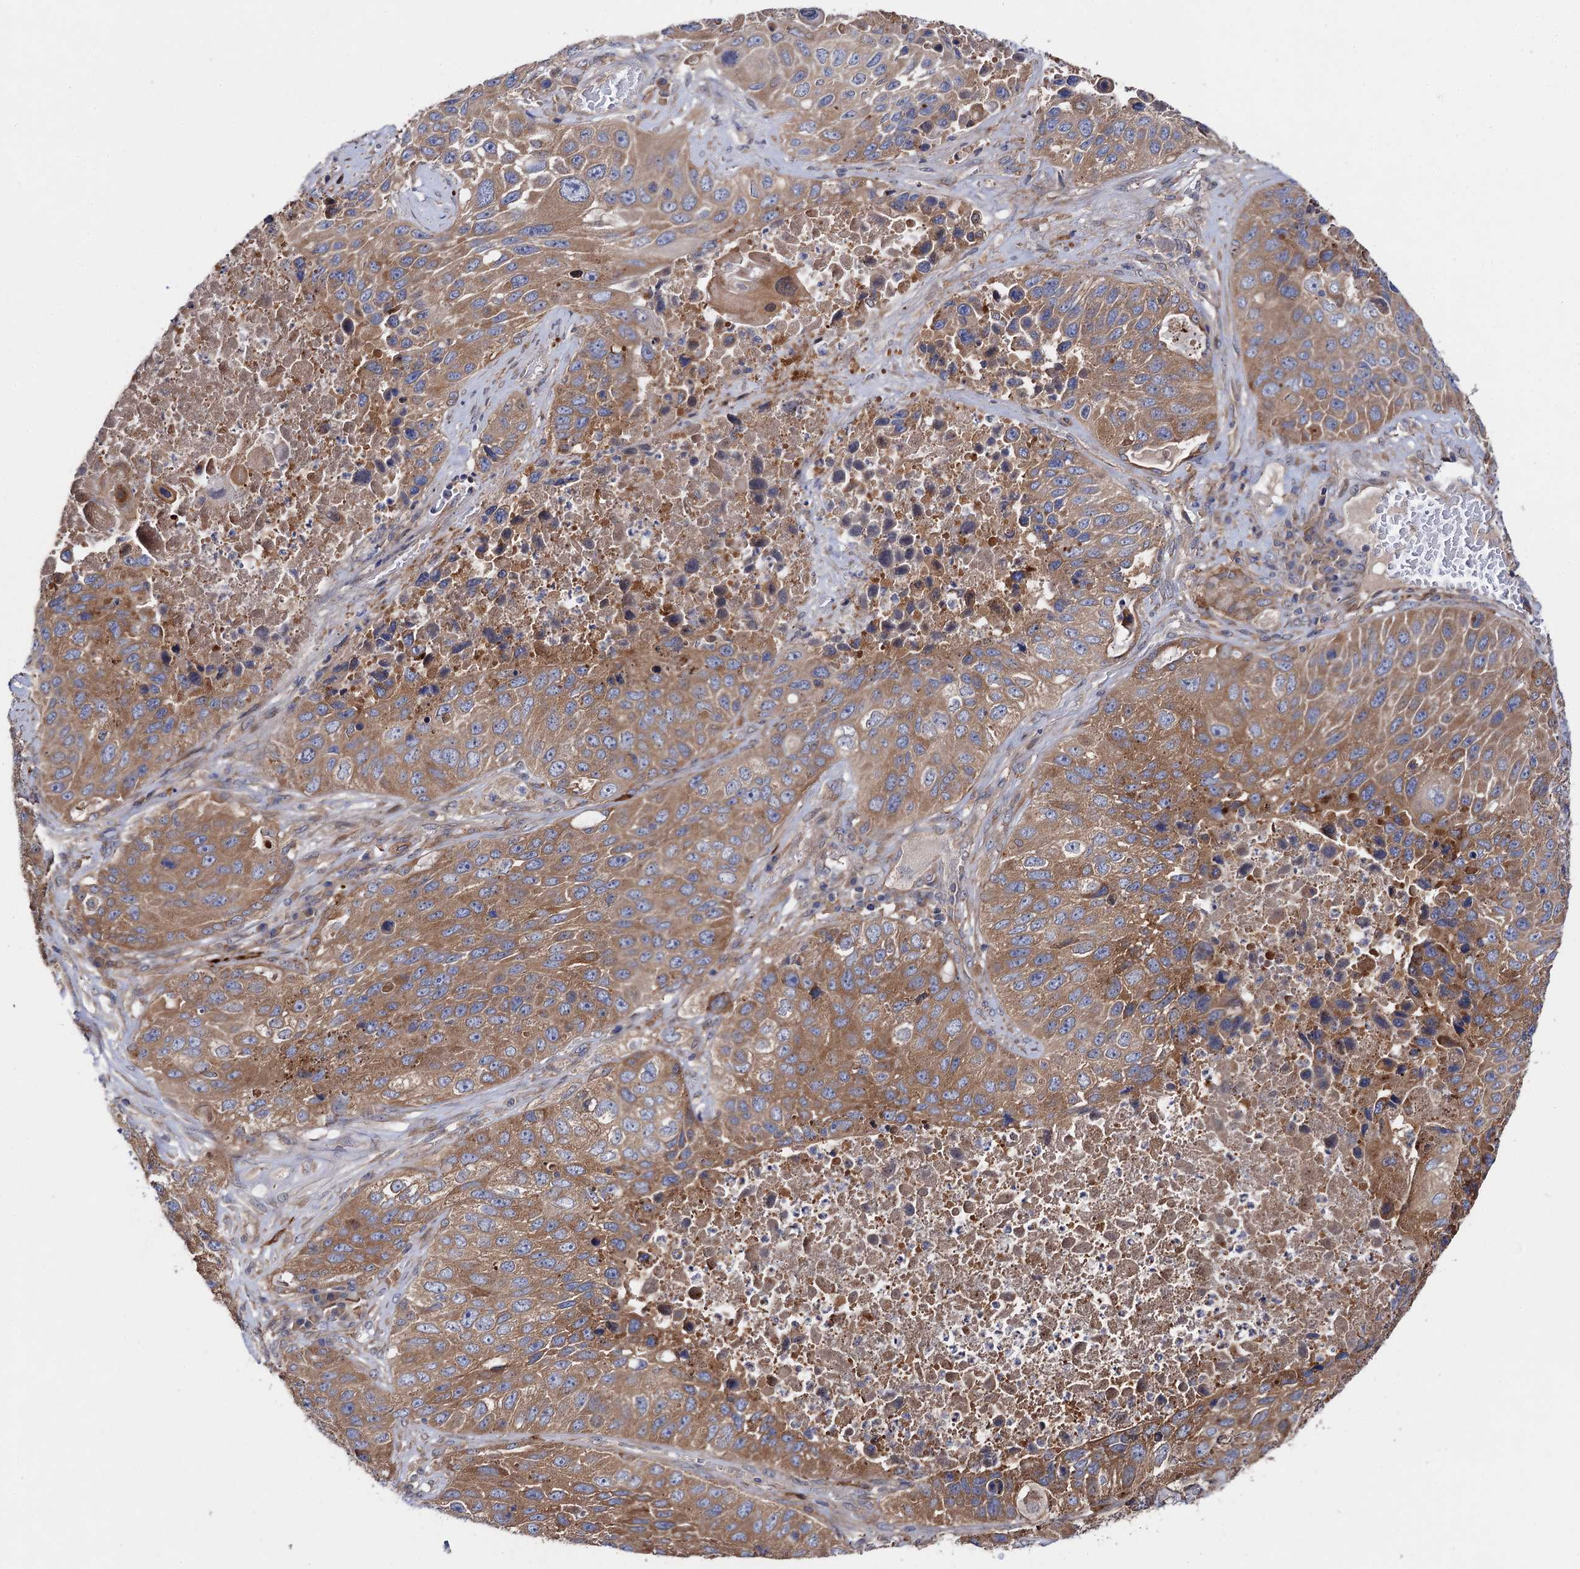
{"staining": {"intensity": "moderate", "quantity": ">75%", "location": "cytoplasmic/membranous"}, "tissue": "lung cancer", "cell_type": "Tumor cells", "image_type": "cancer", "snomed": [{"axis": "morphology", "description": "Squamous cell carcinoma, NOS"}, {"axis": "topography", "description": "Lung"}], "caption": "Protein positivity by immunohistochemistry (IHC) exhibits moderate cytoplasmic/membranous staining in about >75% of tumor cells in lung cancer.", "gene": "NAA25", "patient": {"sex": "male", "age": 61}}